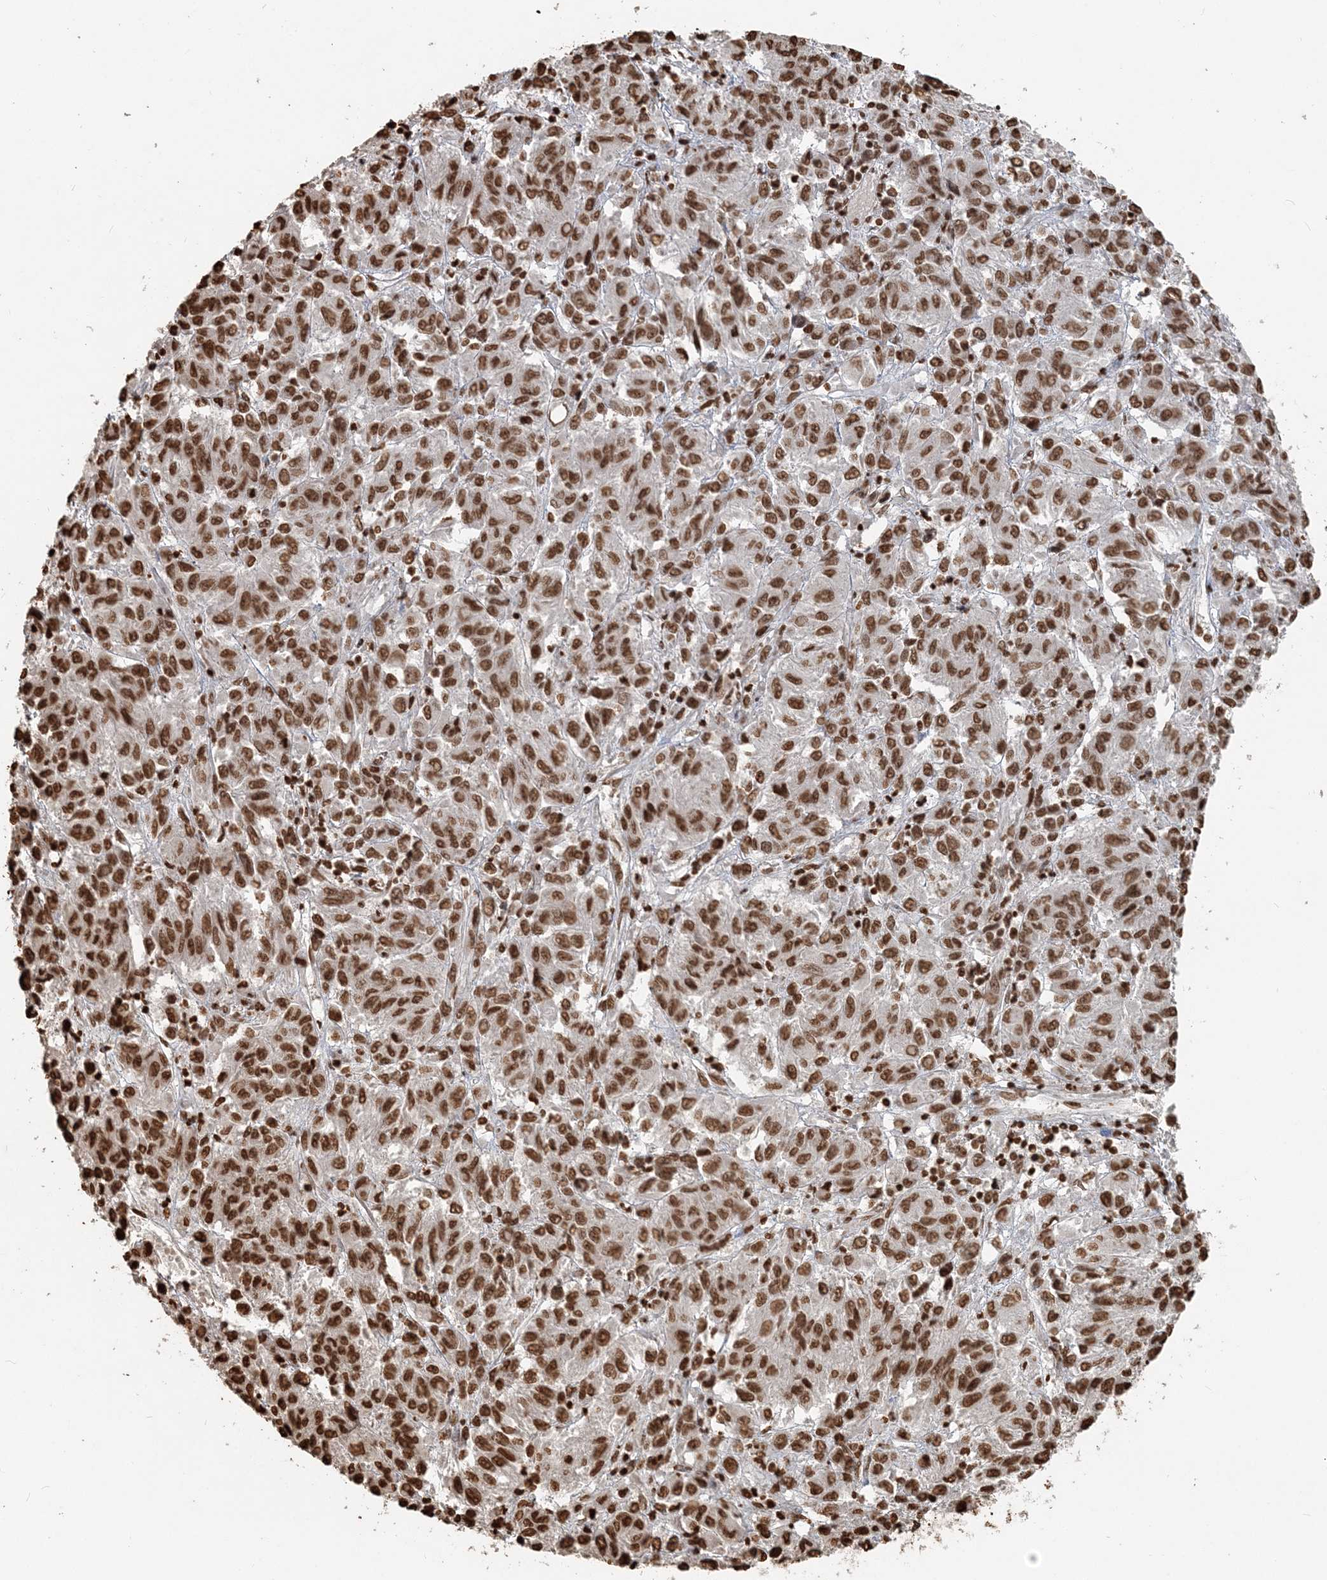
{"staining": {"intensity": "strong", "quantity": ">75%", "location": "nuclear"}, "tissue": "melanoma", "cell_type": "Tumor cells", "image_type": "cancer", "snomed": [{"axis": "morphology", "description": "Malignant melanoma, Metastatic site"}, {"axis": "topography", "description": "Lung"}], "caption": "Brown immunohistochemical staining in human malignant melanoma (metastatic site) exhibits strong nuclear positivity in about >75% of tumor cells.", "gene": "H3-3B", "patient": {"sex": "male", "age": 64}}